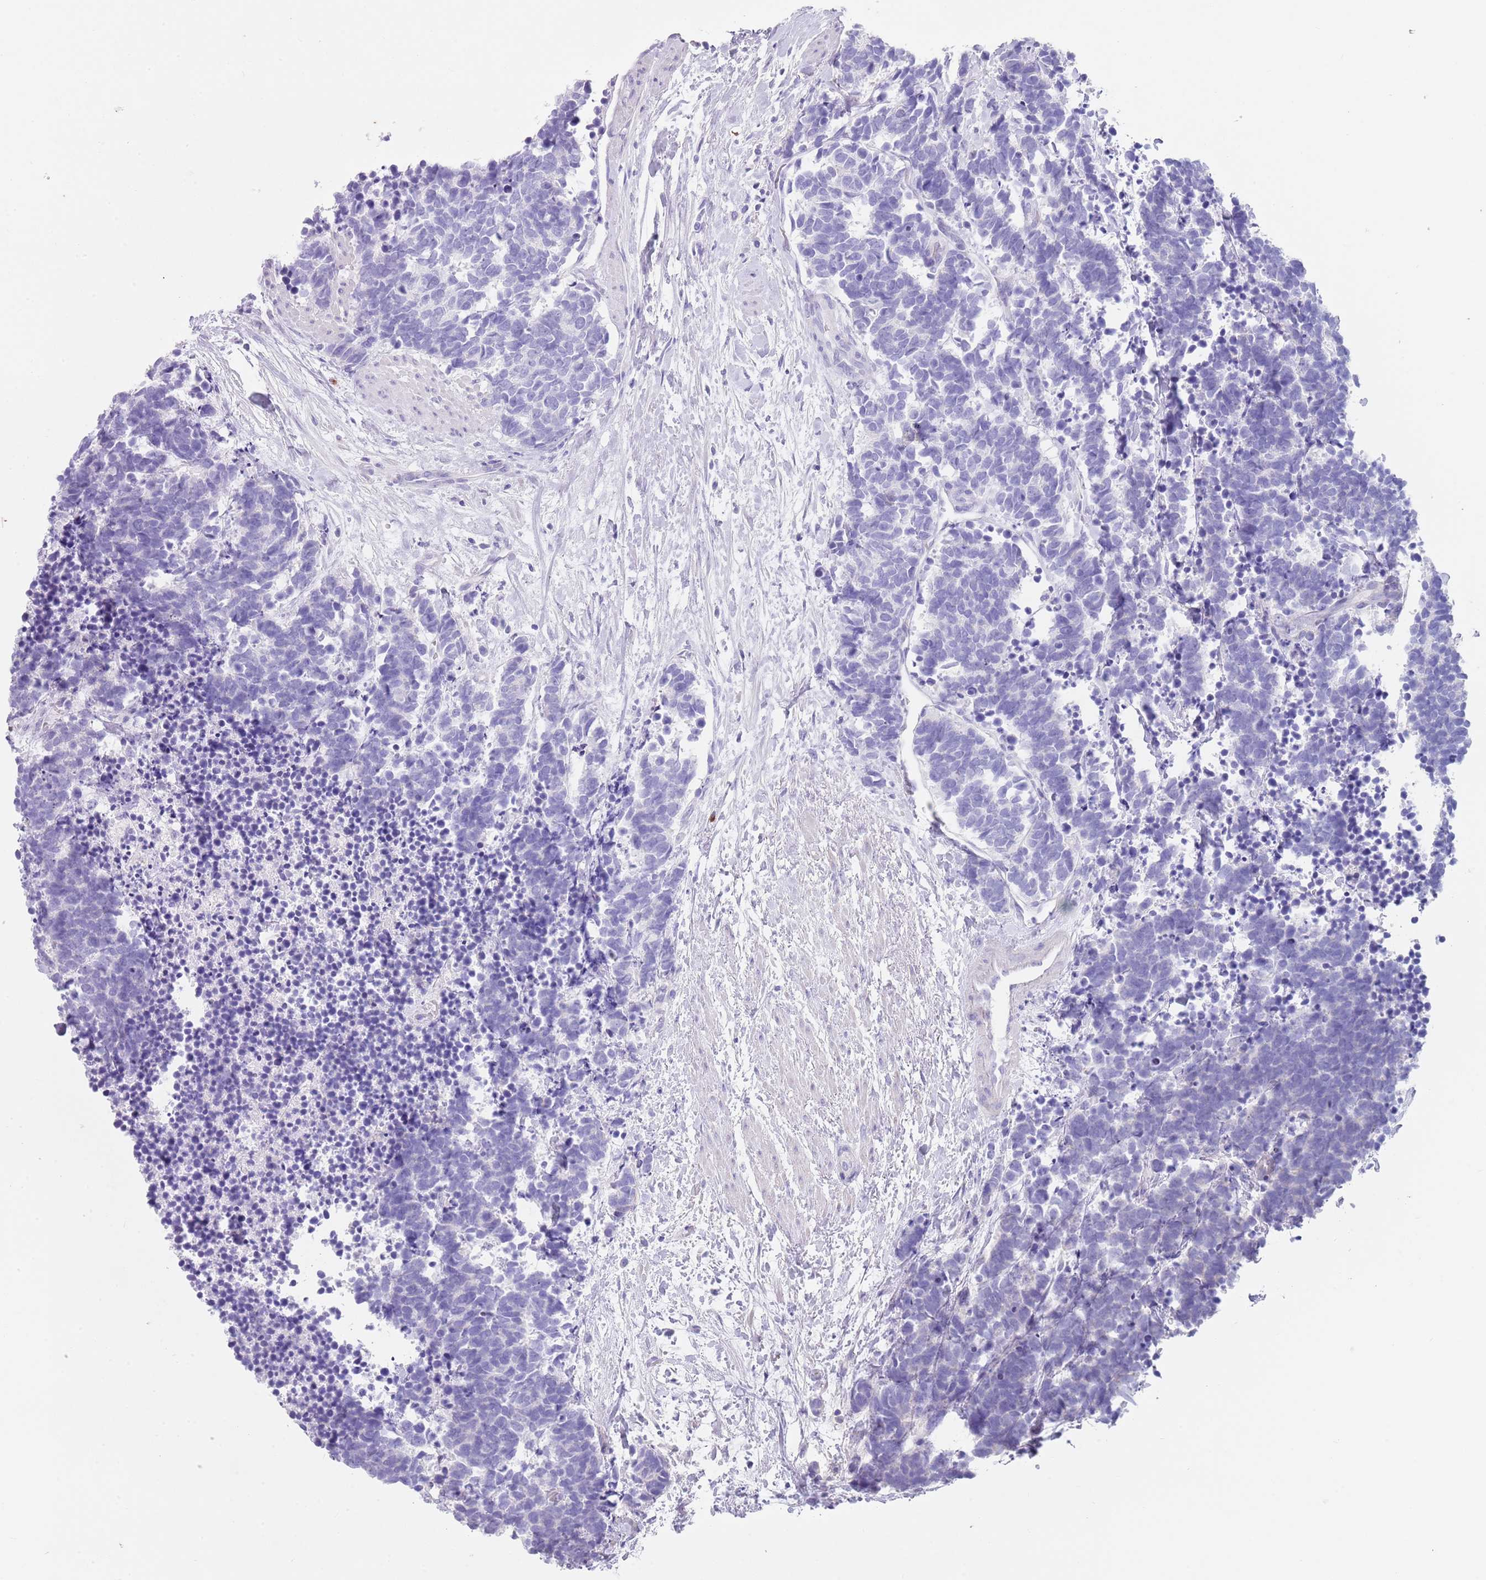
{"staining": {"intensity": "negative", "quantity": "none", "location": "none"}, "tissue": "carcinoid", "cell_type": "Tumor cells", "image_type": "cancer", "snomed": [{"axis": "morphology", "description": "Carcinoma, NOS"}, {"axis": "morphology", "description": "Carcinoid, malignant, NOS"}, {"axis": "topography", "description": "Prostate"}], "caption": "Tumor cells show no significant expression in carcinoid. Nuclei are stained in blue.", "gene": "CPXM2", "patient": {"sex": "male", "age": 57}}